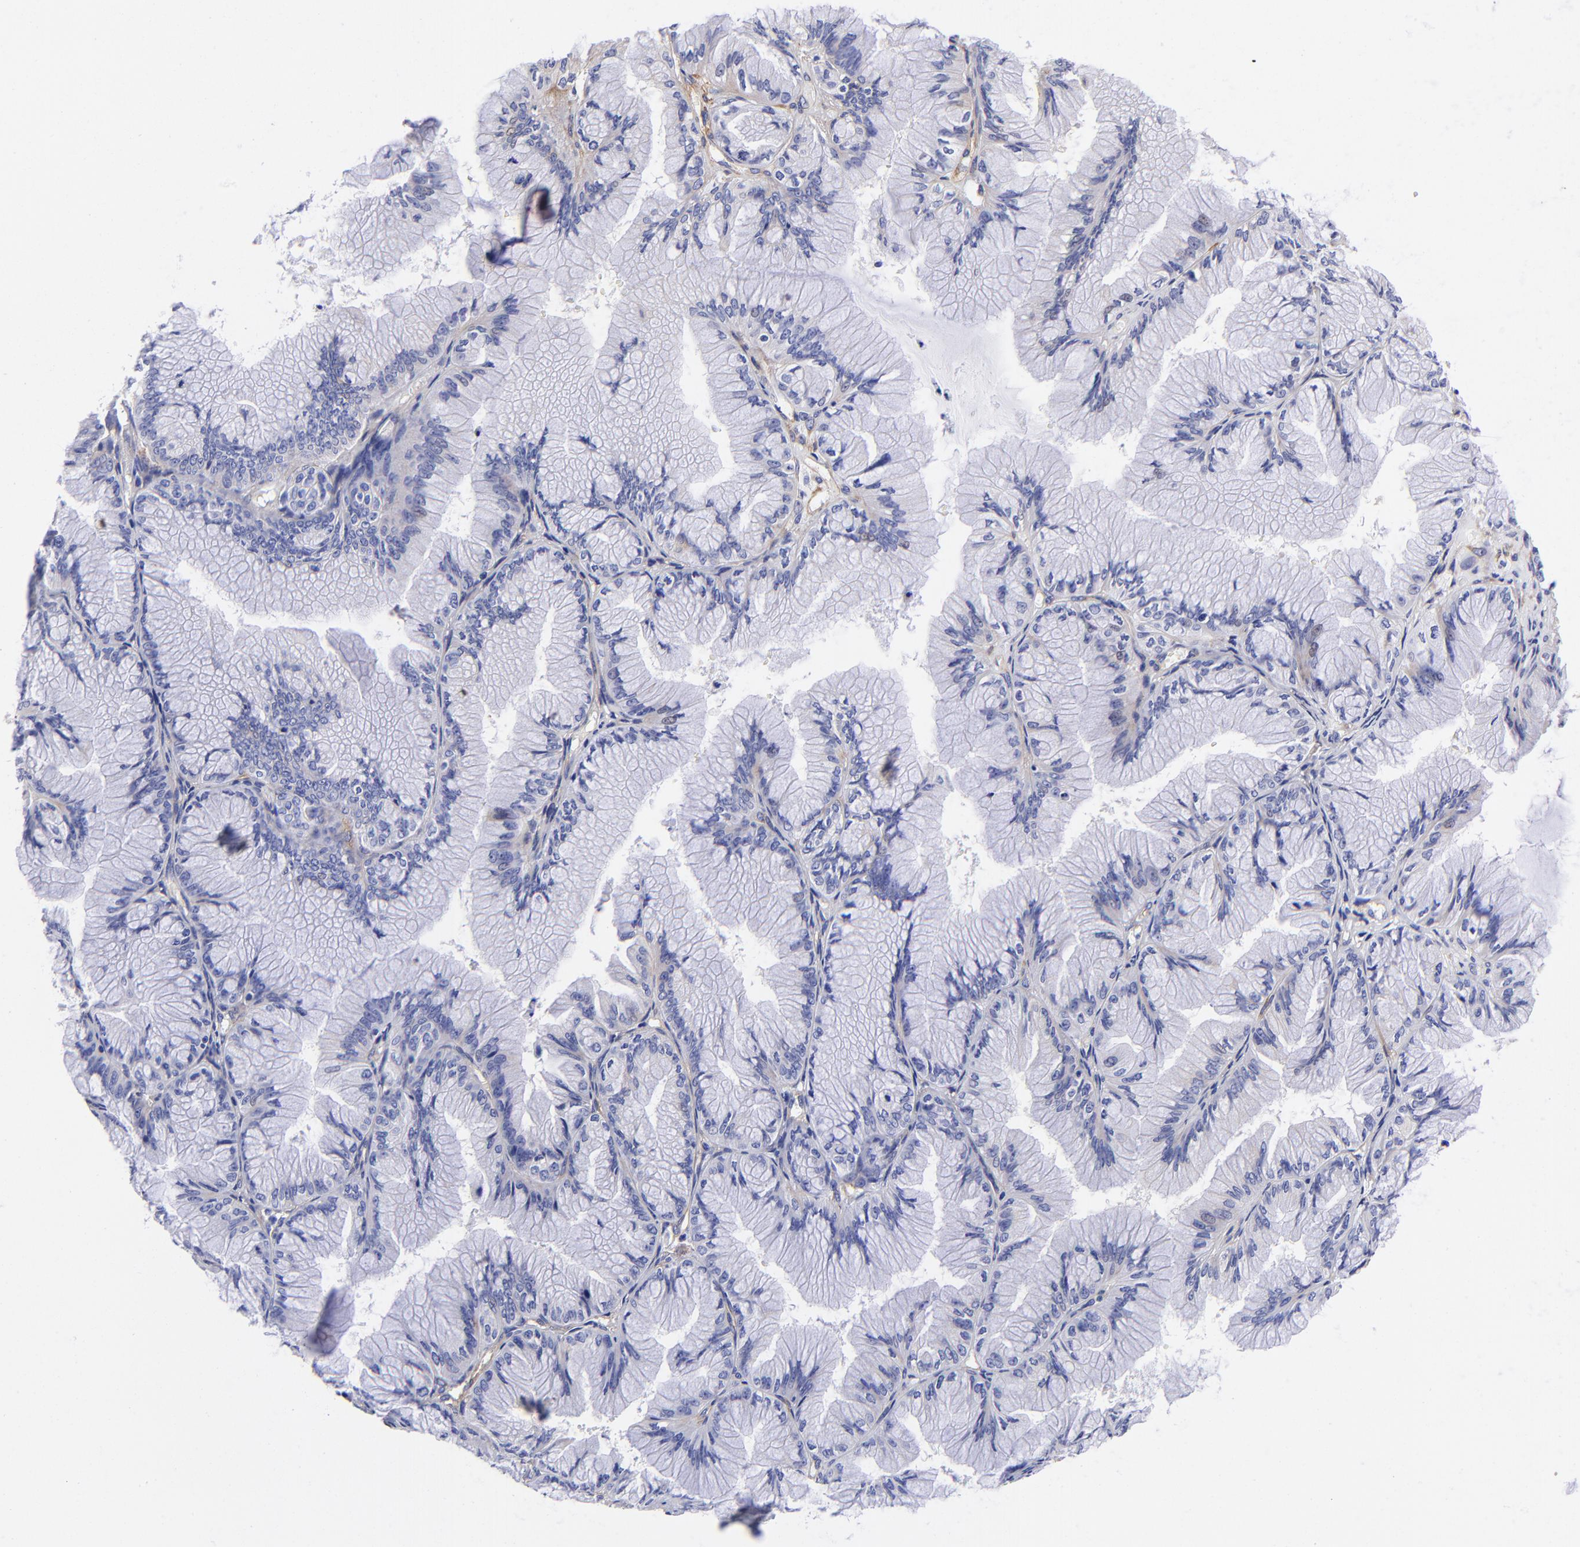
{"staining": {"intensity": "negative", "quantity": "none", "location": "none"}, "tissue": "ovarian cancer", "cell_type": "Tumor cells", "image_type": "cancer", "snomed": [{"axis": "morphology", "description": "Cystadenocarcinoma, mucinous, NOS"}, {"axis": "topography", "description": "Ovary"}], "caption": "DAB (3,3'-diaminobenzidine) immunohistochemical staining of human ovarian cancer demonstrates no significant positivity in tumor cells.", "gene": "PPFIBP1", "patient": {"sex": "female", "age": 63}}